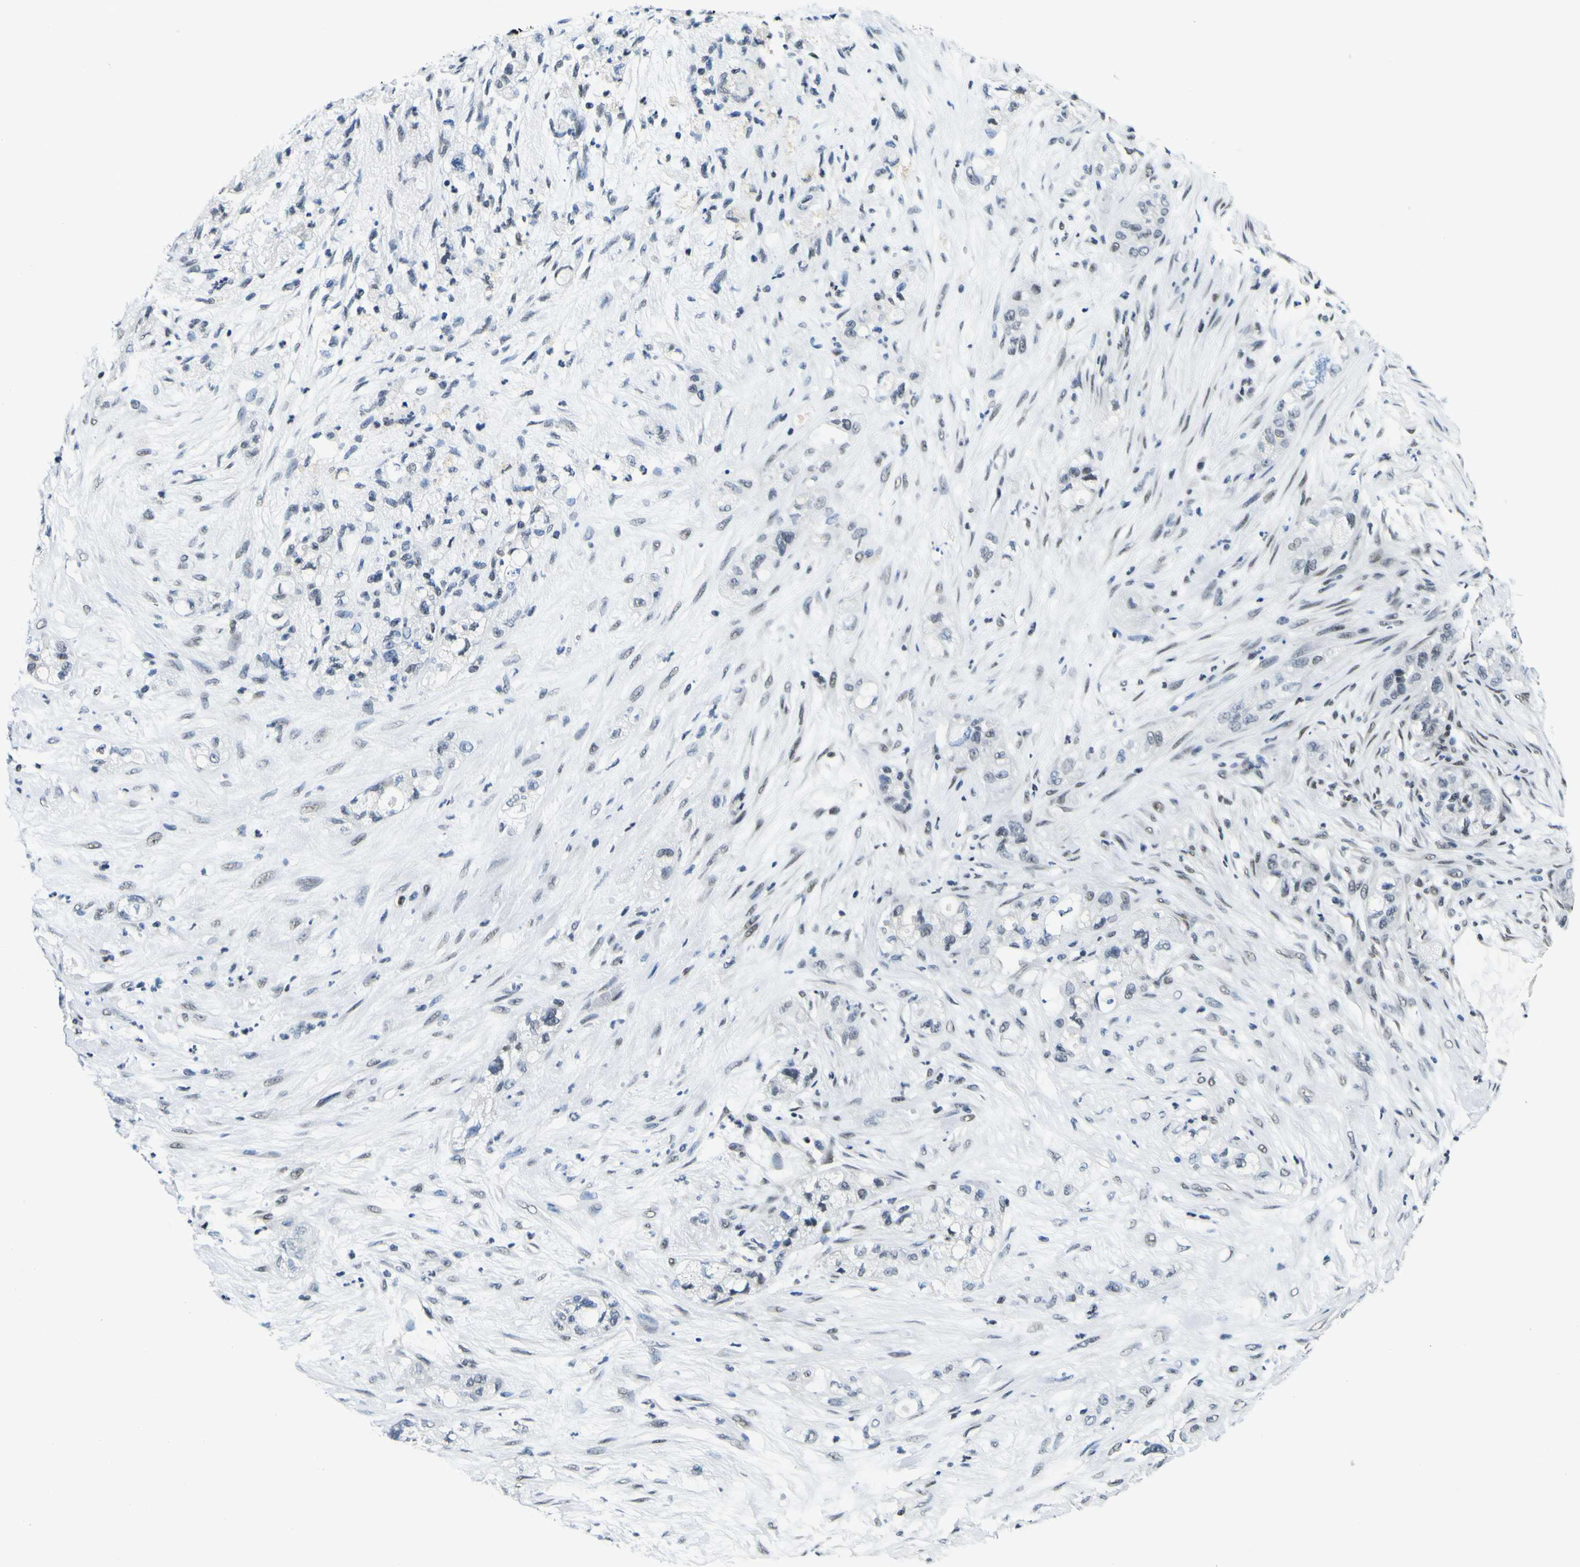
{"staining": {"intensity": "weak", "quantity": "25%-75%", "location": "nuclear"}, "tissue": "pancreatic cancer", "cell_type": "Tumor cells", "image_type": "cancer", "snomed": [{"axis": "morphology", "description": "Adenocarcinoma, NOS"}, {"axis": "topography", "description": "Pancreas"}], "caption": "A histopathology image showing weak nuclear expression in about 25%-75% of tumor cells in pancreatic cancer (adenocarcinoma), as visualized by brown immunohistochemical staining.", "gene": "SP1", "patient": {"sex": "female", "age": 78}}